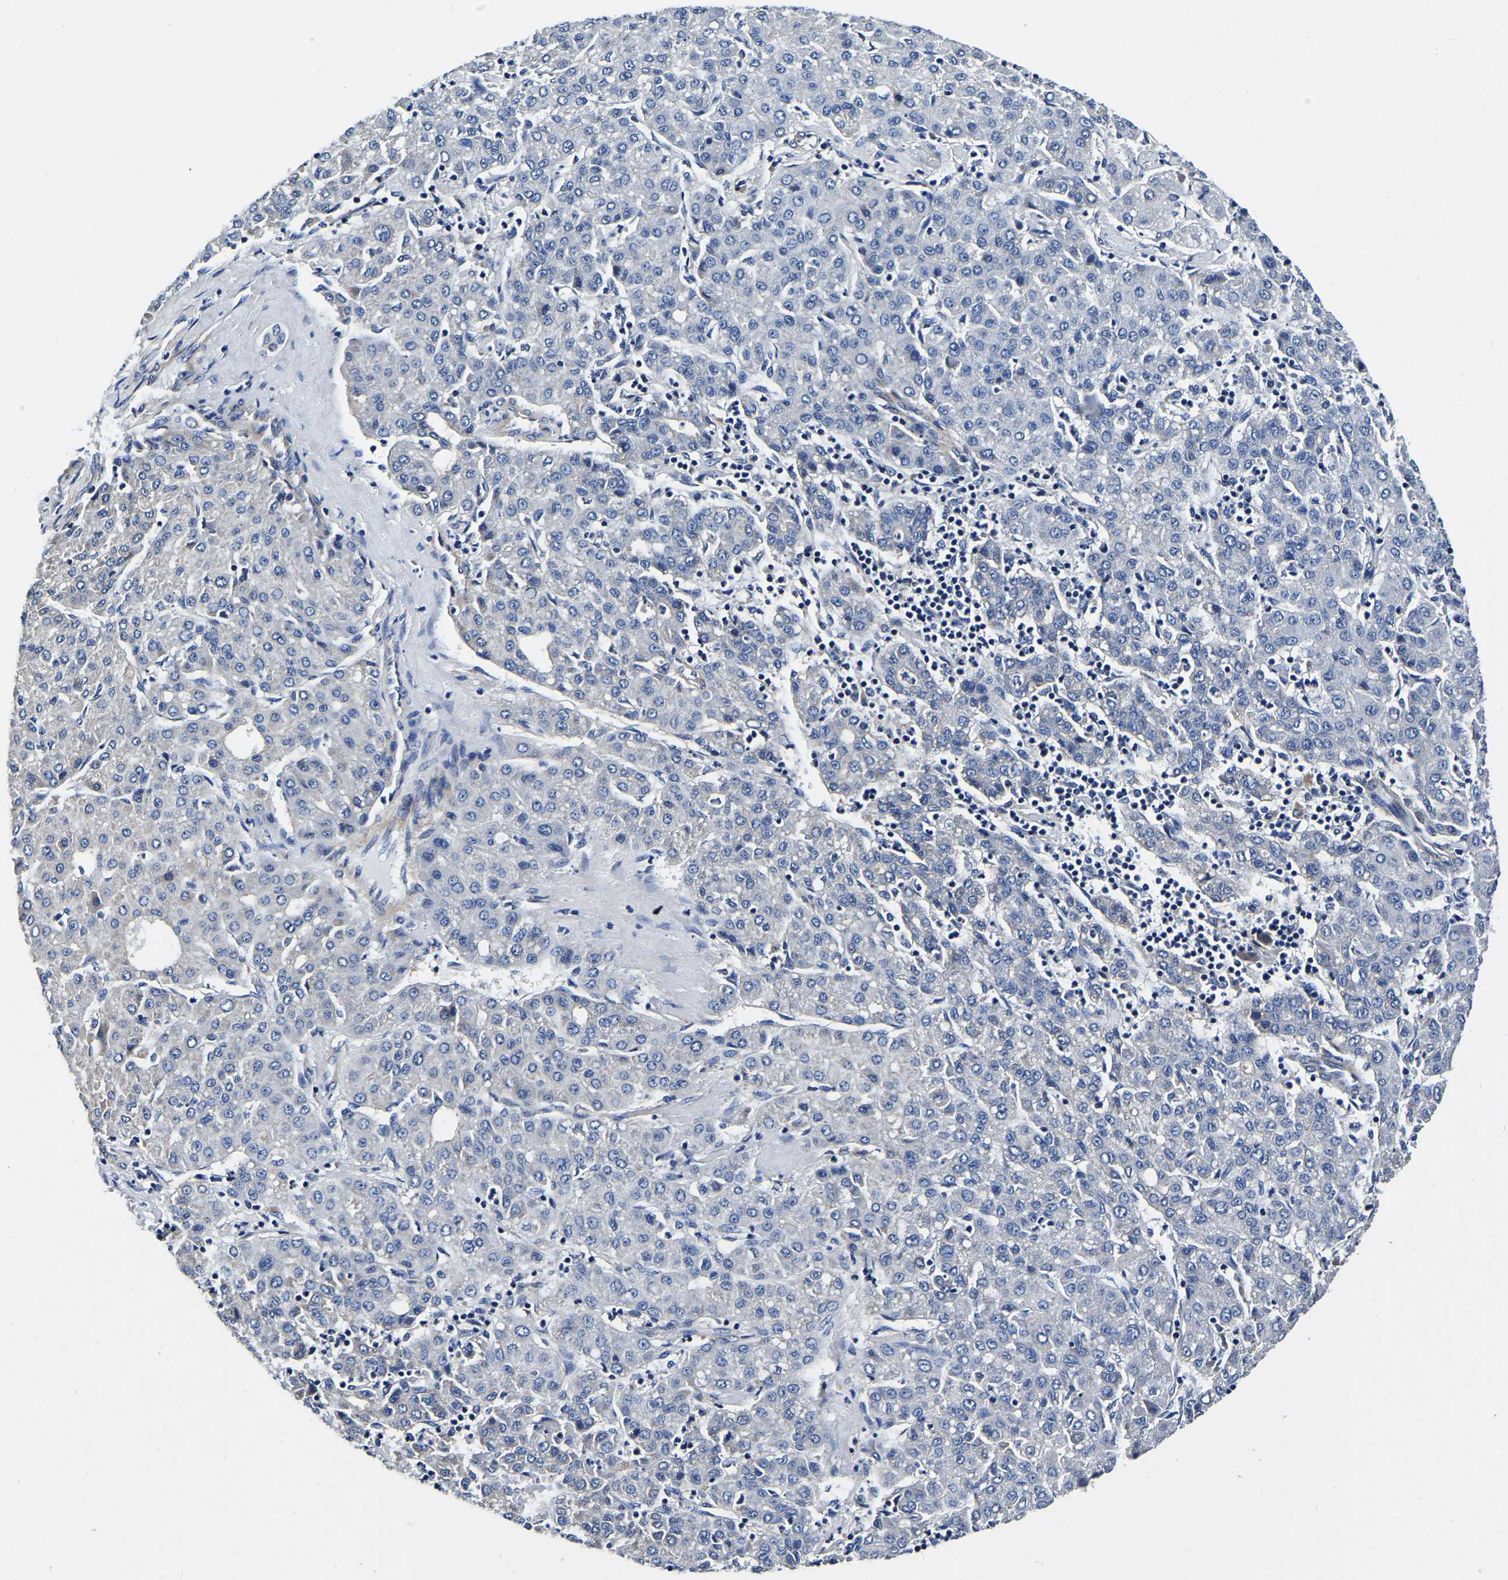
{"staining": {"intensity": "negative", "quantity": "none", "location": "none"}, "tissue": "liver cancer", "cell_type": "Tumor cells", "image_type": "cancer", "snomed": [{"axis": "morphology", "description": "Carcinoma, Hepatocellular, NOS"}, {"axis": "topography", "description": "Liver"}], "caption": "This is an IHC photomicrograph of human liver cancer (hepatocellular carcinoma). There is no staining in tumor cells.", "gene": "KCTD17", "patient": {"sex": "male", "age": 65}}